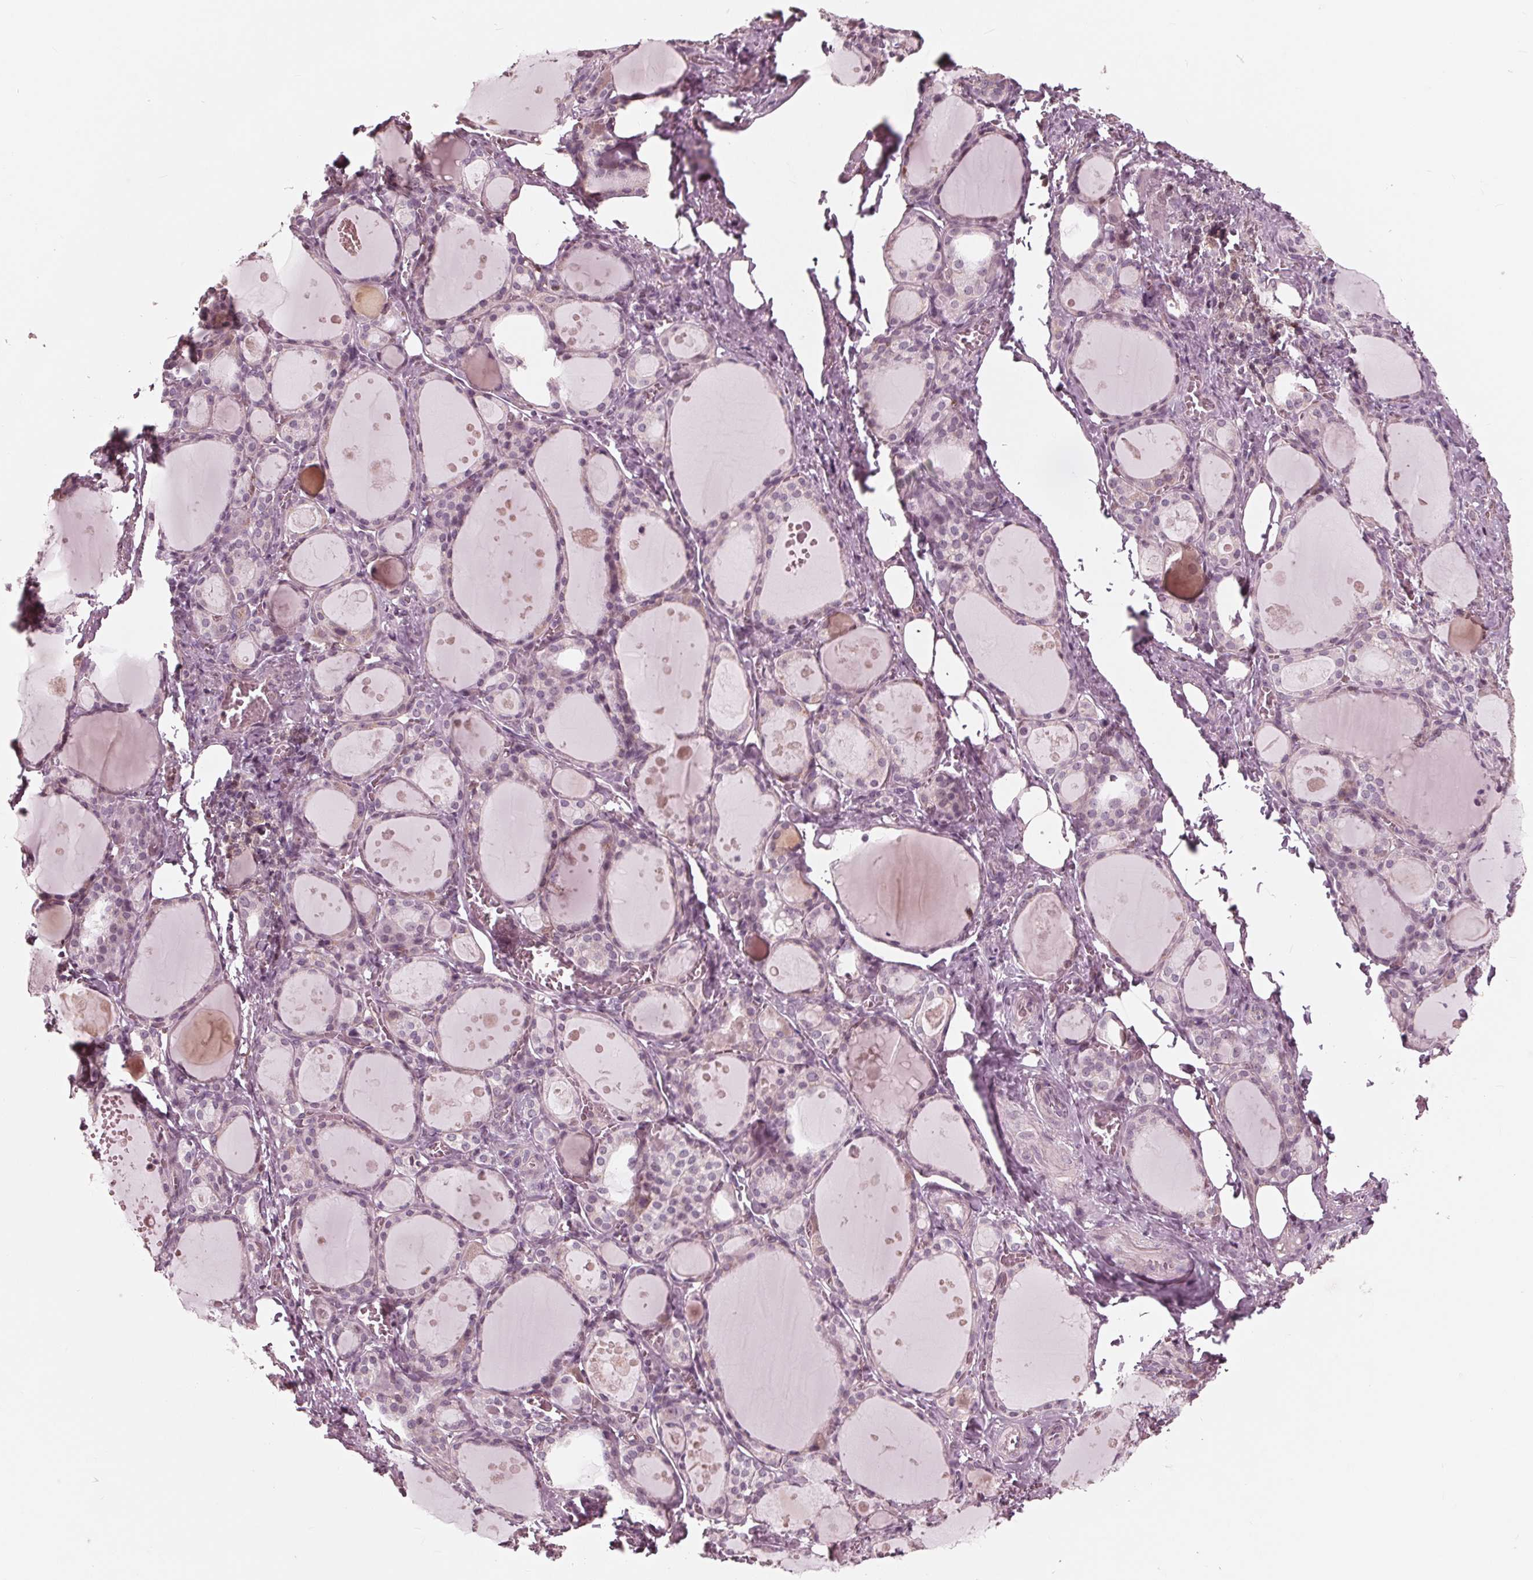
{"staining": {"intensity": "negative", "quantity": "none", "location": "none"}, "tissue": "thyroid gland", "cell_type": "Glandular cells", "image_type": "normal", "snomed": [{"axis": "morphology", "description": "Normal tissue, NOS"}, {"axis": "topography", "description": "Thyroid gland"}], "caption": "DAB immunohistochemical staining of benign thyroid gland displays no significant staining in glandular cells.", "gene": "ING3", "patient": {"sex": "male", "age": 68}}